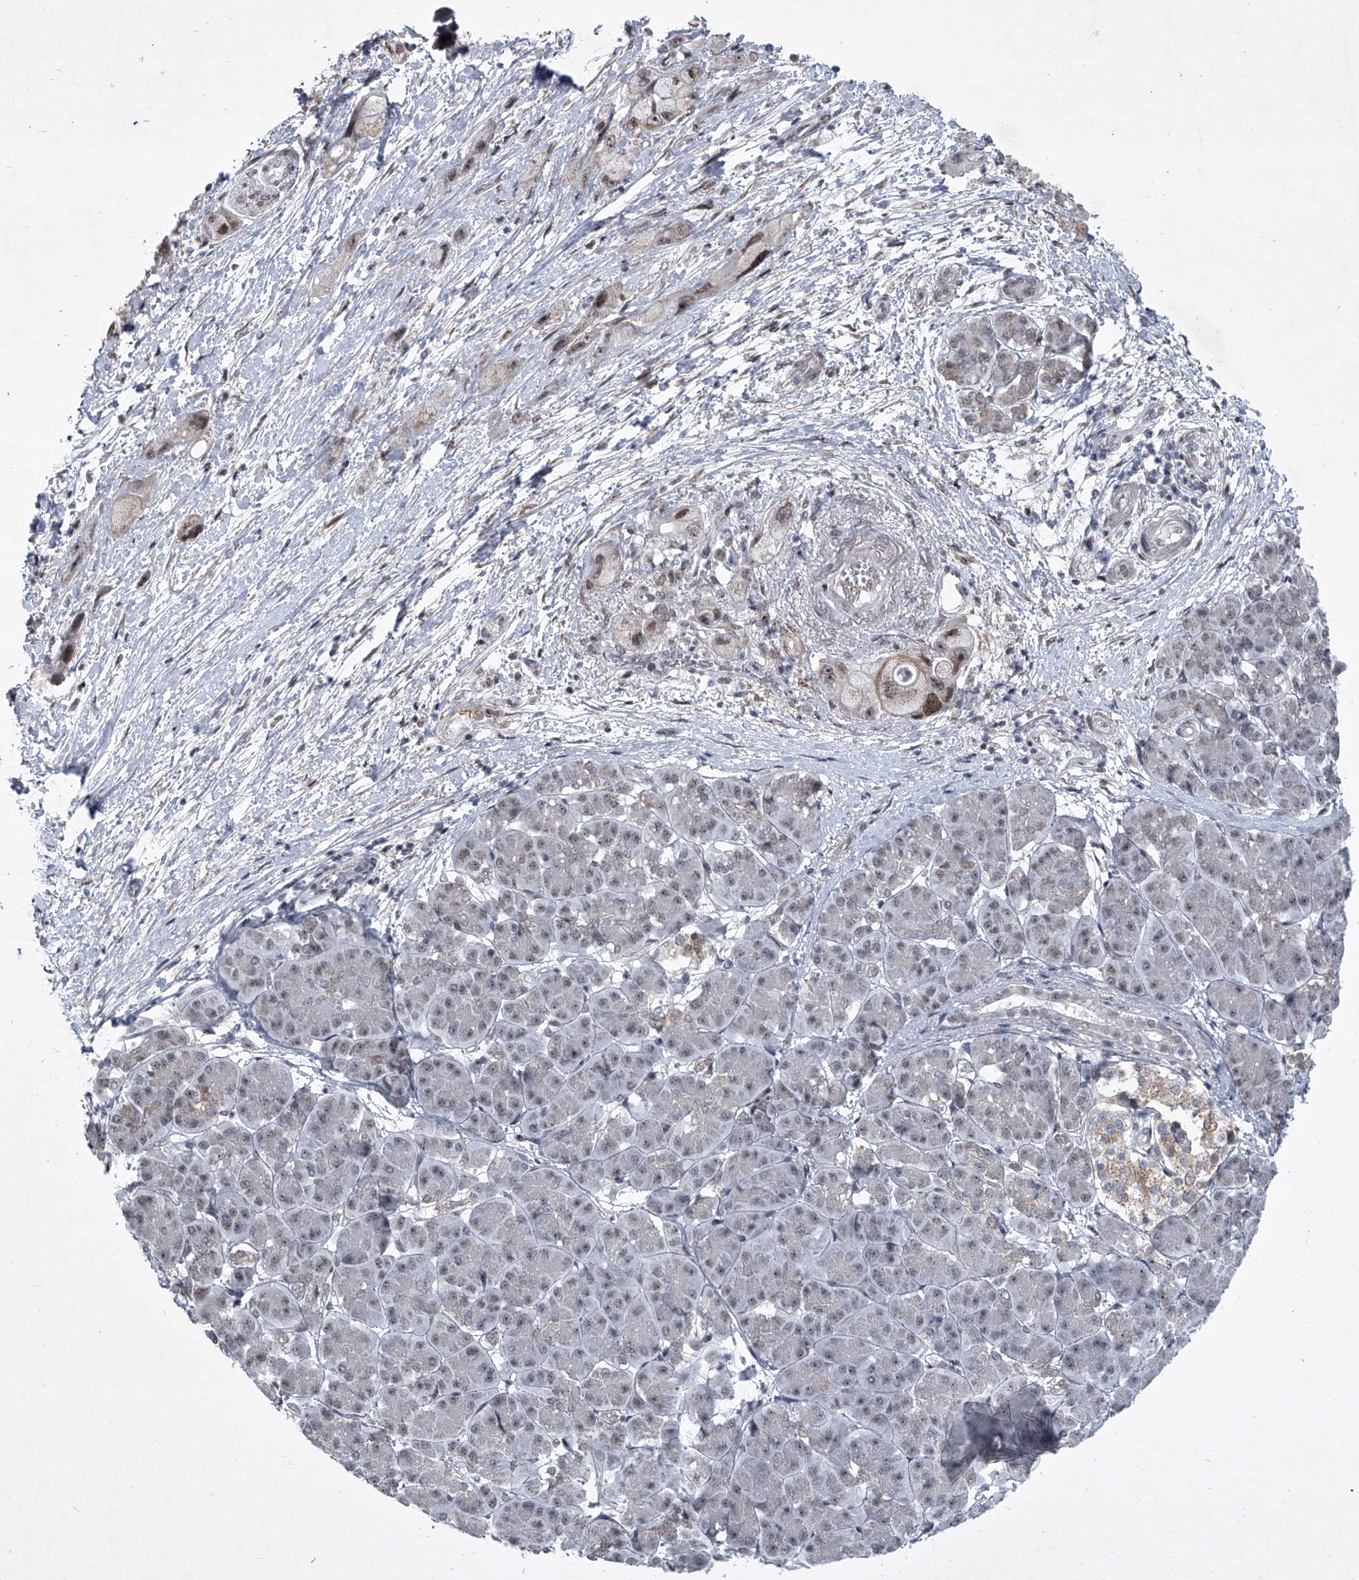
{"staining": {"intensity": "moderate", "quantity": ">75%", "location": "nuclear"}, "tissue": "pancreatic cancer", "cell_type": "Tumor cells", "image_type": "cancer", "snomed": [{"axis": "morphology", "description": "Normal tissue, NOS"}, {"axis": "morphology", "description": "Adenocarcinoma, NOS"}, {"axis": "topography", "description": "Pancreas"}], "caption": "Protein staining of pancreatic cancer (adenocarcinoma) tissue reveals moderate nuclear expression in approximately >75% of tumor cells.", "gene": "MLLT1", "patient": {"sex": "female", "age": 68}}